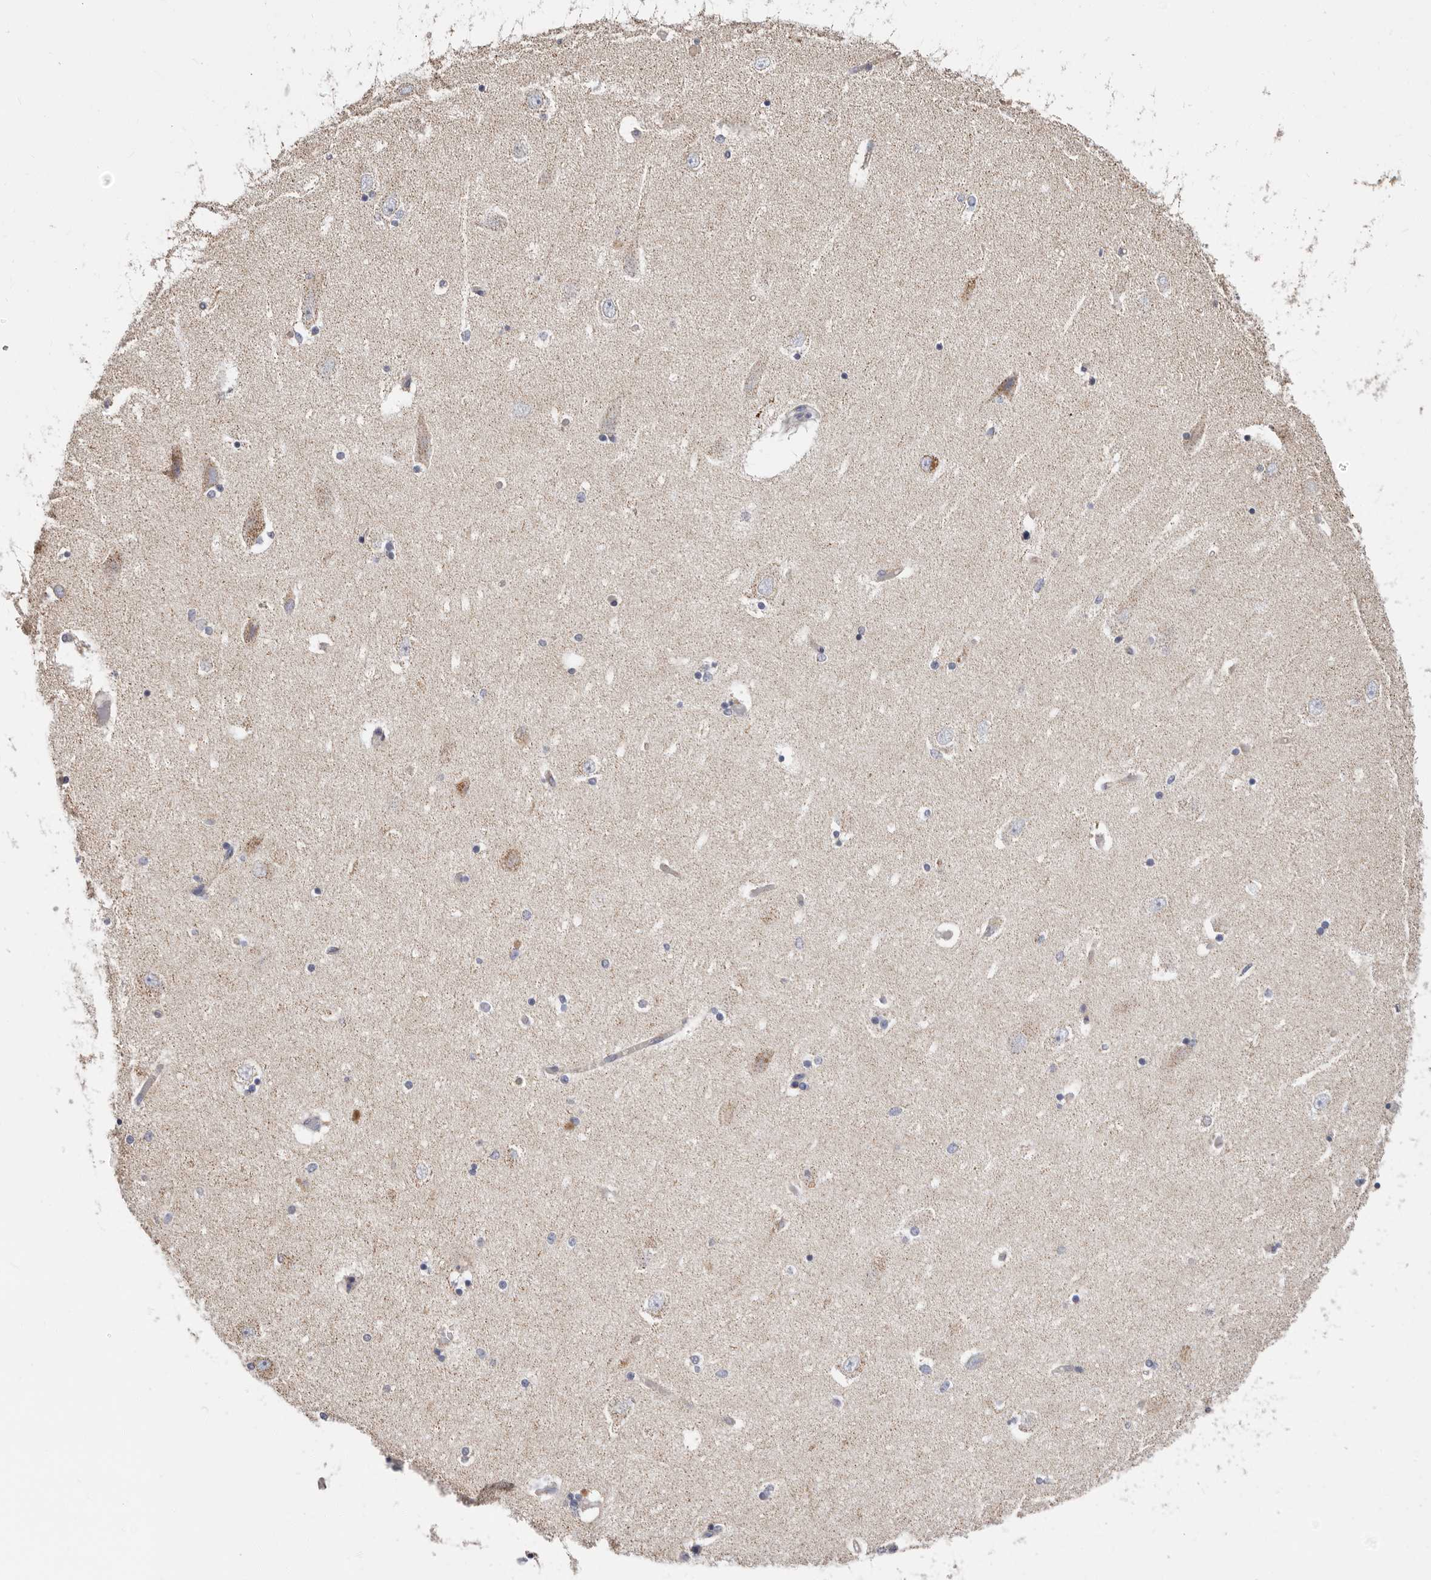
{"staining": {"intensity": "negative", "quantity": "none", "location": "none"}, "tissue": "hippocampus", "cell_type": "Glial cells", "image_type": "normal", "snomed": [{"axis": "morphology", "description": "Normal tissue, NOS"}, {"axis": "topography", "description": "Hippocampus"}], "caption": "Normal hippocampus was stained to show a protein in brown. There is no significant expression in glial cells.", "gene": "RSPO2", "patient": {"sex": "female", "age": 54}}